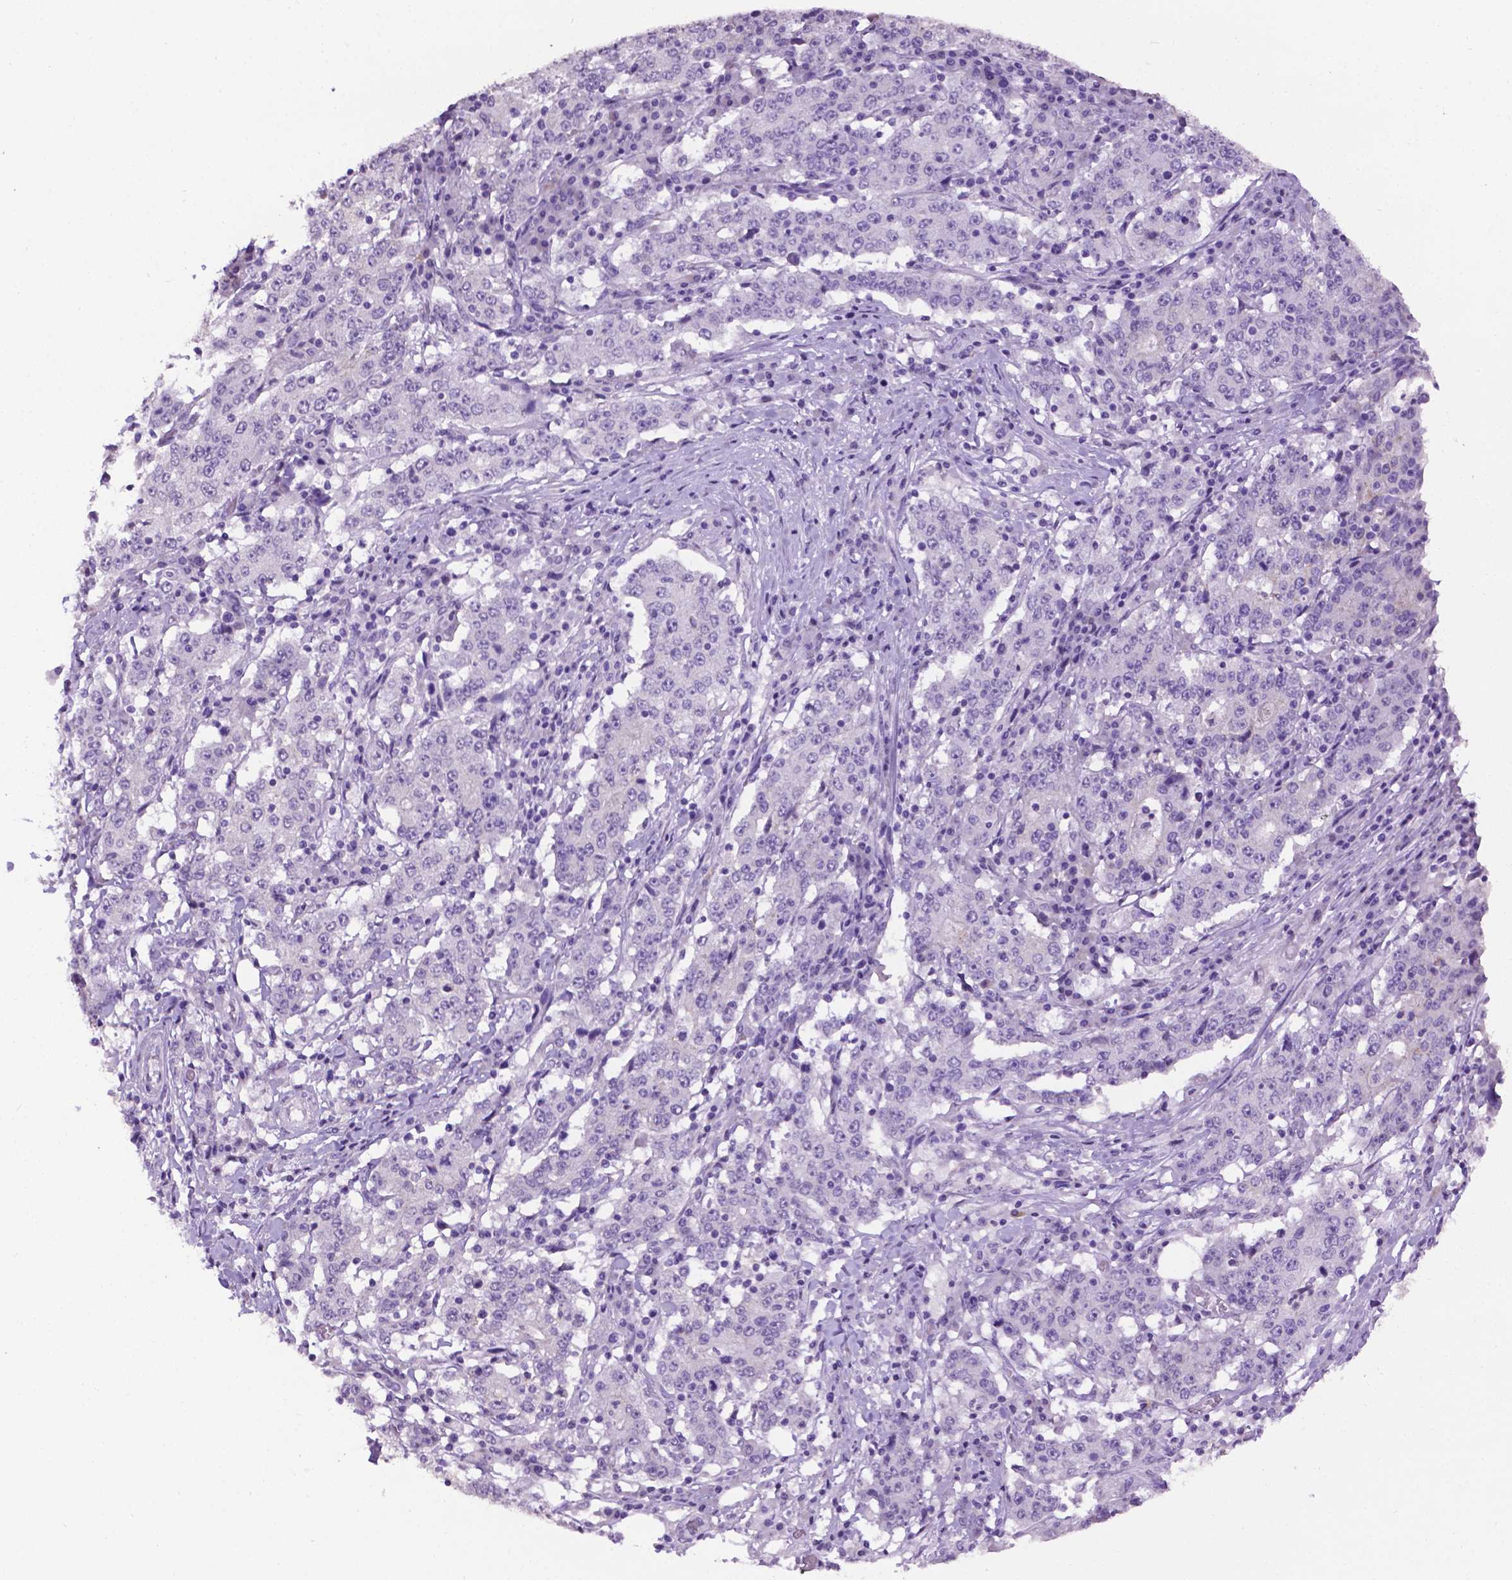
{"staining": {"intensity": "negative", "quantity": "none", "location": "none"}, "tissue": "stomach cancer", "cell_type": "Tumor cells", "image_type": "cancer", "snomed": [{"axis": "morphology", "description": "Adenocarcinoma, NOS"}, {"axis": "topography", "description": "Stomach"}], "caption": "An image of human stomach adenocarcinoma is negative for staining in tumor cells.", "gene": "TACSTD2", "patient": {"sex": "male", "age": 59}}